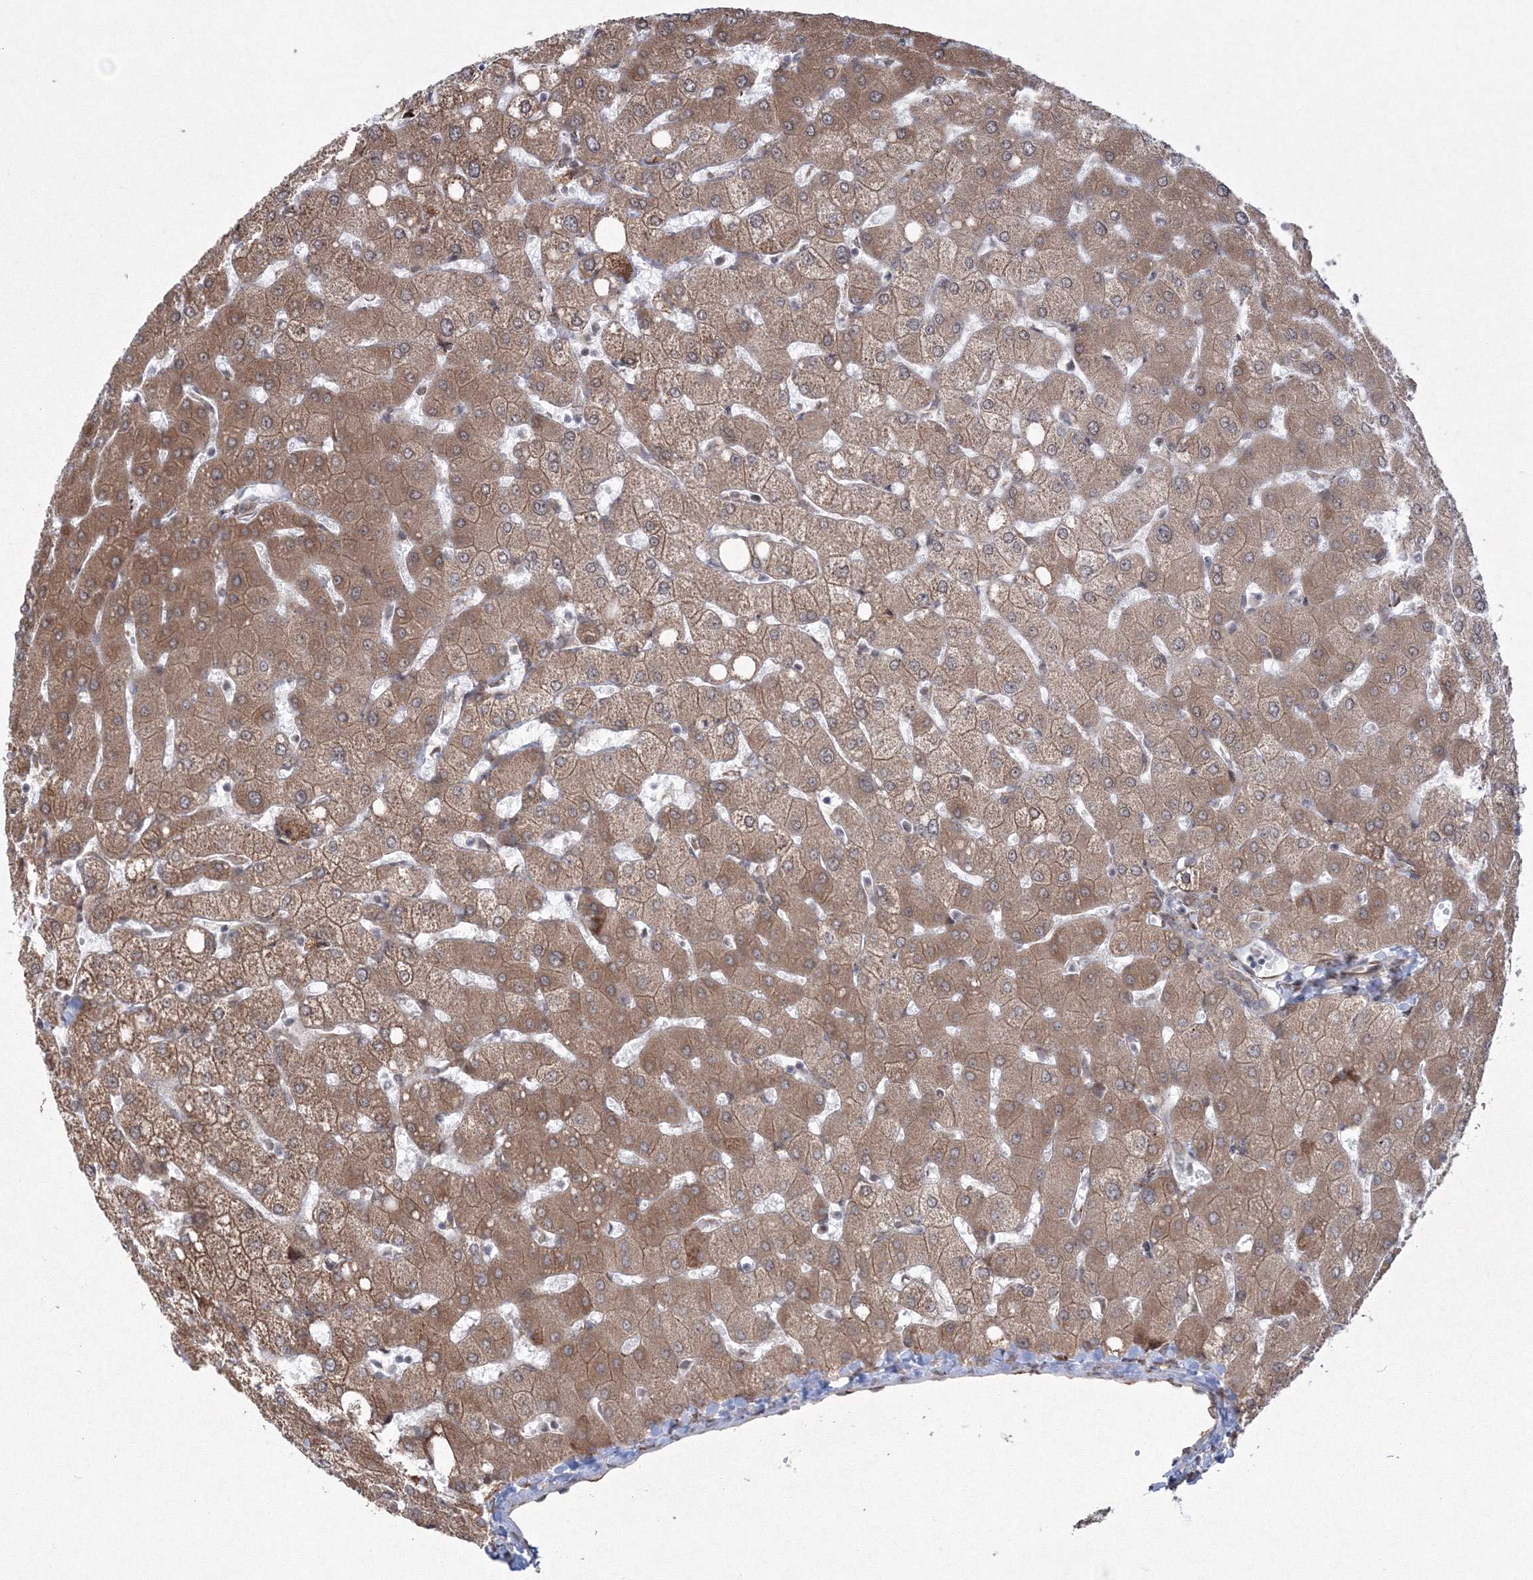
{"staining": {"intensity": "negative", "quantity": "none", "location": "none"}, "tissue": "liver", "cell_type": "Cholangiocytes", "image_type": "normal", "snomed": [{"axis": "morphology", "description": "Normal tissue, NOS"}, {"axis": "topography", "description": "Liver"}], "caption": "Human liver stained for a protein using immunohistochemistry demonstrates no positivity in cholangiocytes.", "gene": "EFCAB12", "patient": {"sex": "female", "age": 54}}